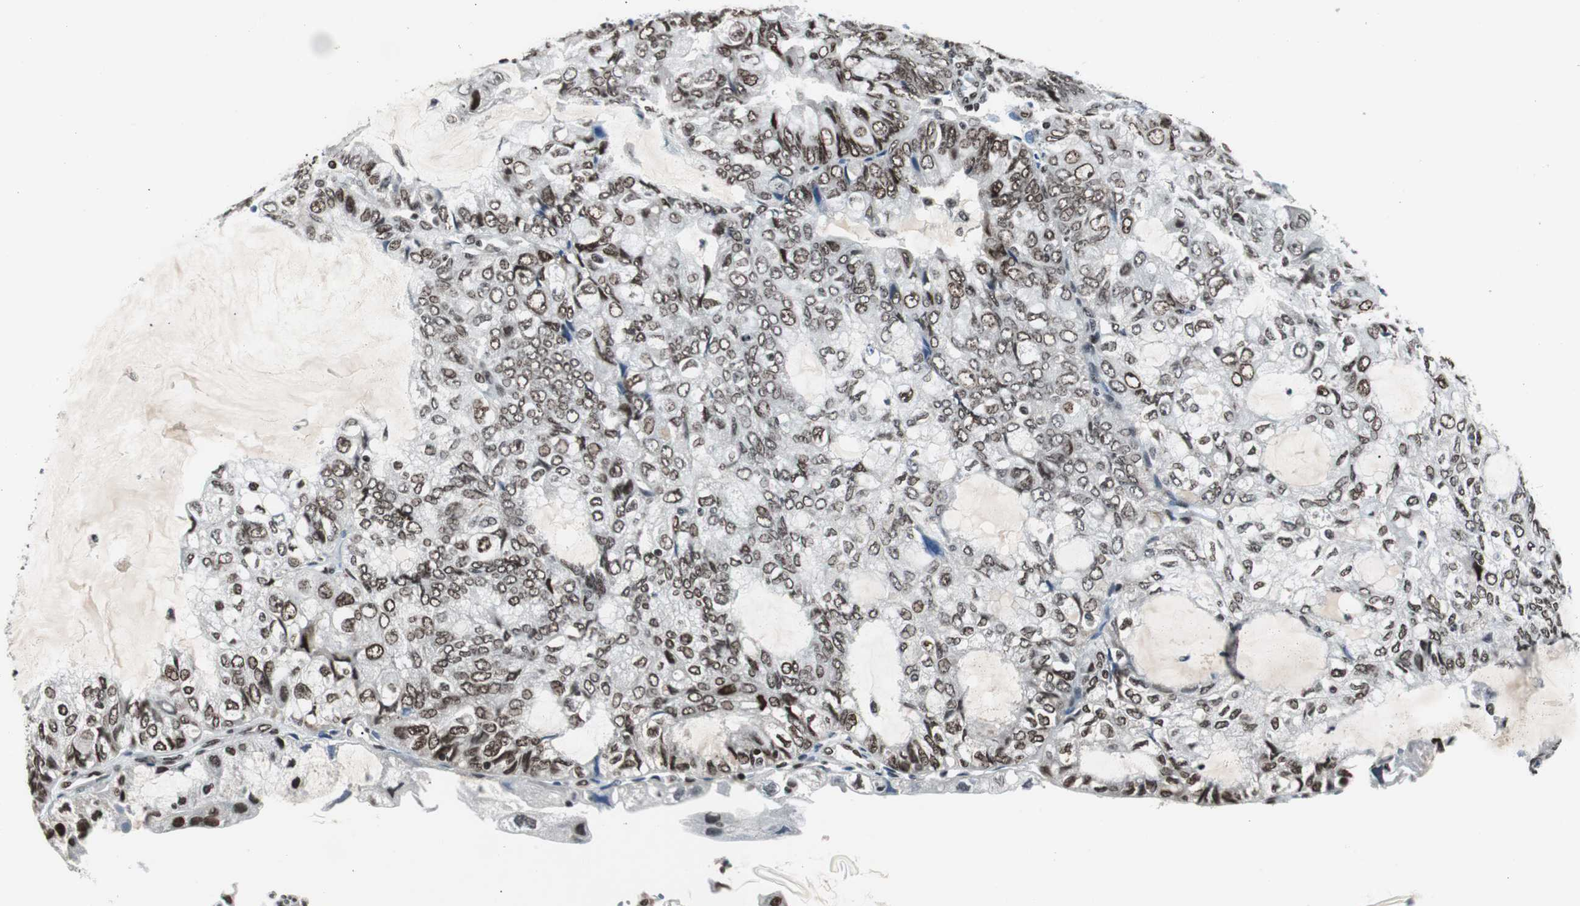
{"staining": {"intensity": "strong", "quantity": ">75%", "location": "nuclear"}, "tissue": "endometrial cancer", "cell_type": "Tumor cells", "image_type": "cancer", "snomed": [{"axis": "morphology", "description": "Adenocarcinoma, NOS"}, {"axis": "topography", "description": "Endometrium"}], "caption": "Brown immunohistochemical staining in human adenocarcinoma (endometrial) shows strong nuclear positivity in approximately >75% of tumor cells. (IHC, brightfield microscopy, high magnification).", "gene": "XRCC1", "patient": {"sex": "female", "age": 81}}